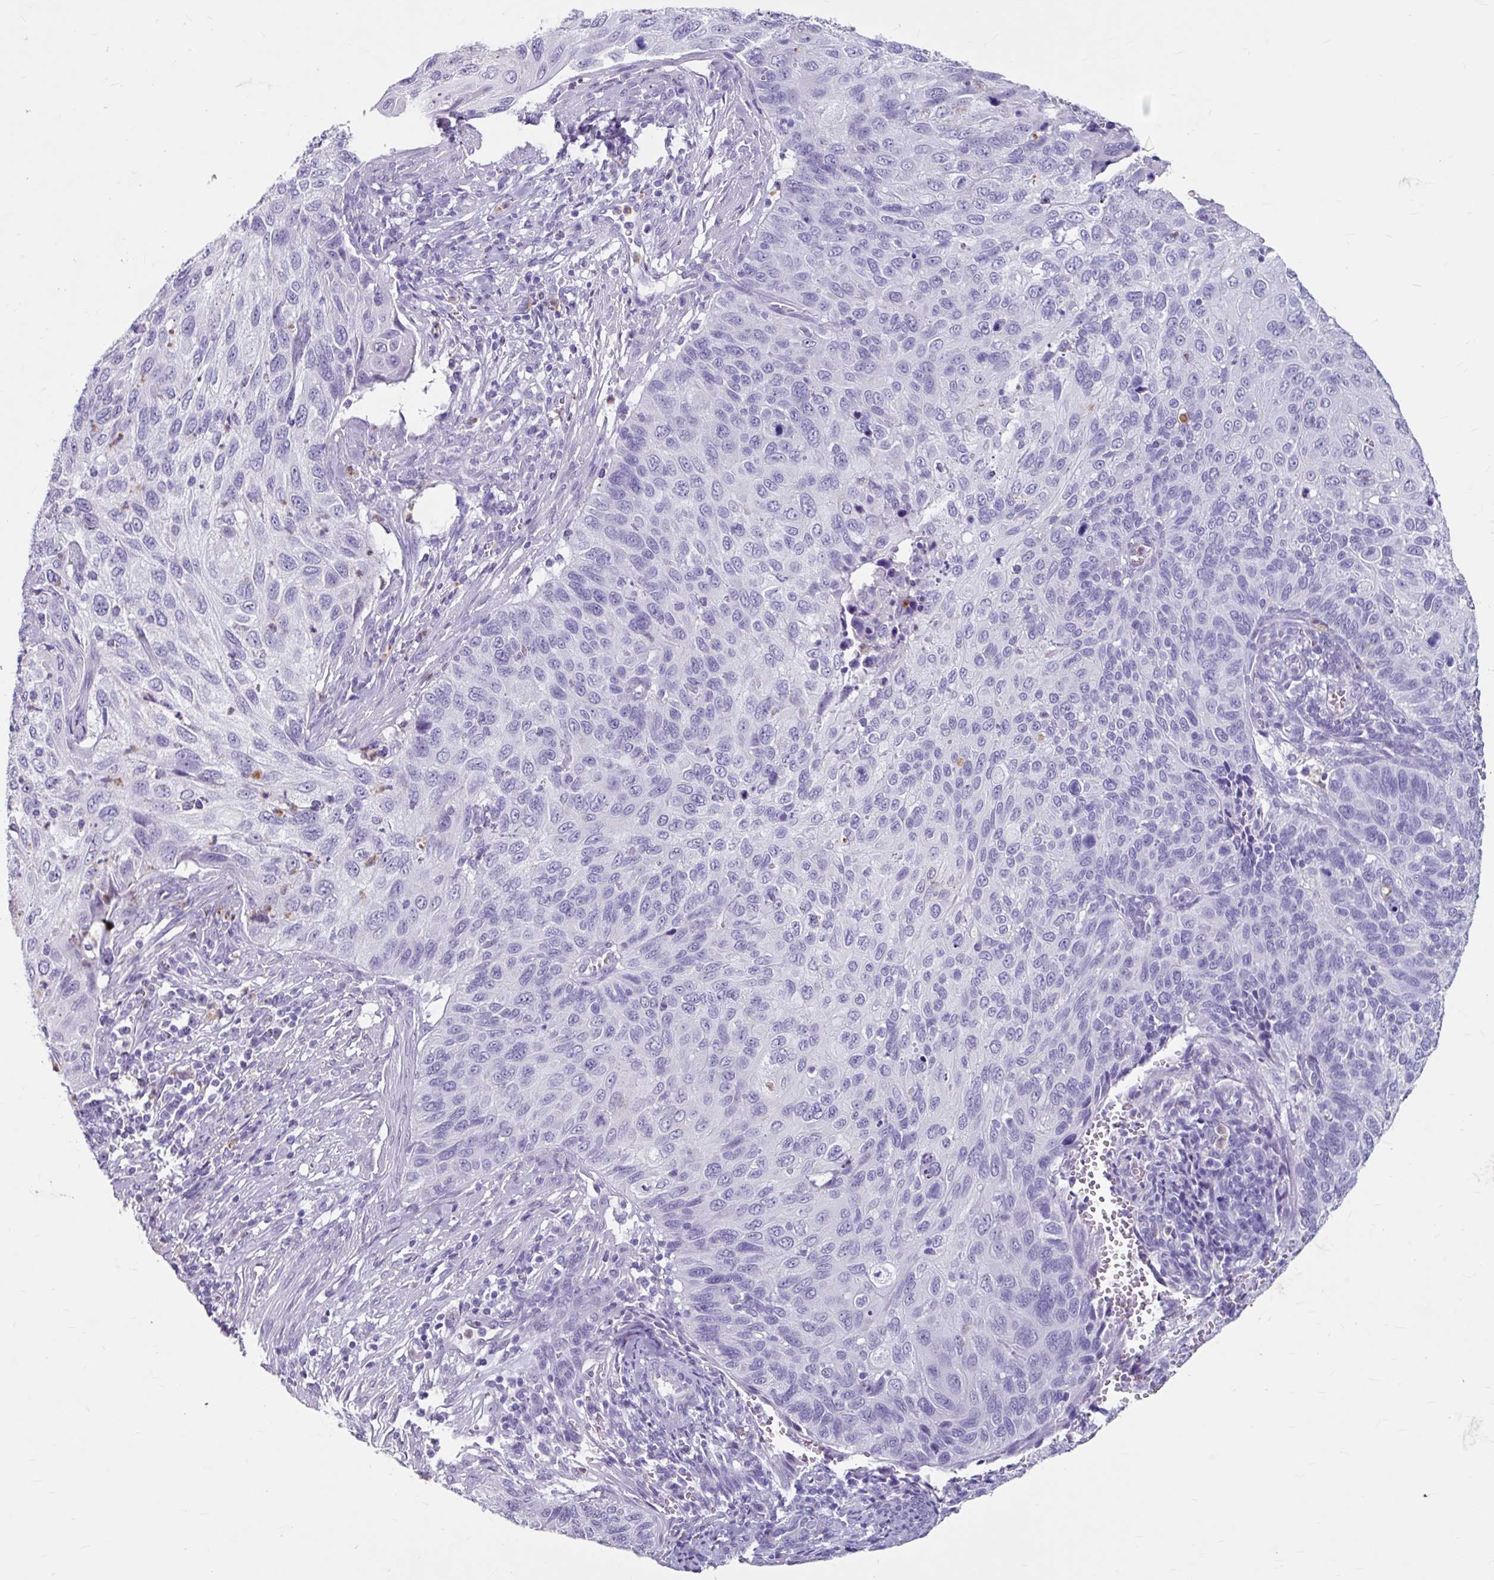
{"staining": {"intensity": "negative", "quantity": "none", "location": "none"}, "tissue": "cervical cancer", "cell_type": "Tumor cells", "image_type": "cancer", "snomed": [{"axis": "morphology", "description": "Squamous cell carcinoma, NOS"}, {"axis": "topography", "description": "Cervix"}], "caption": "Immunohistochemical staining of cervical cancer (squamous cell carcinoma) reveals no significant expression in tumor cells. (IHC, brightfield microscopy, high magnification).", "gene": "ANKRD1", "patient": {"sex": "female", "age": 70}}